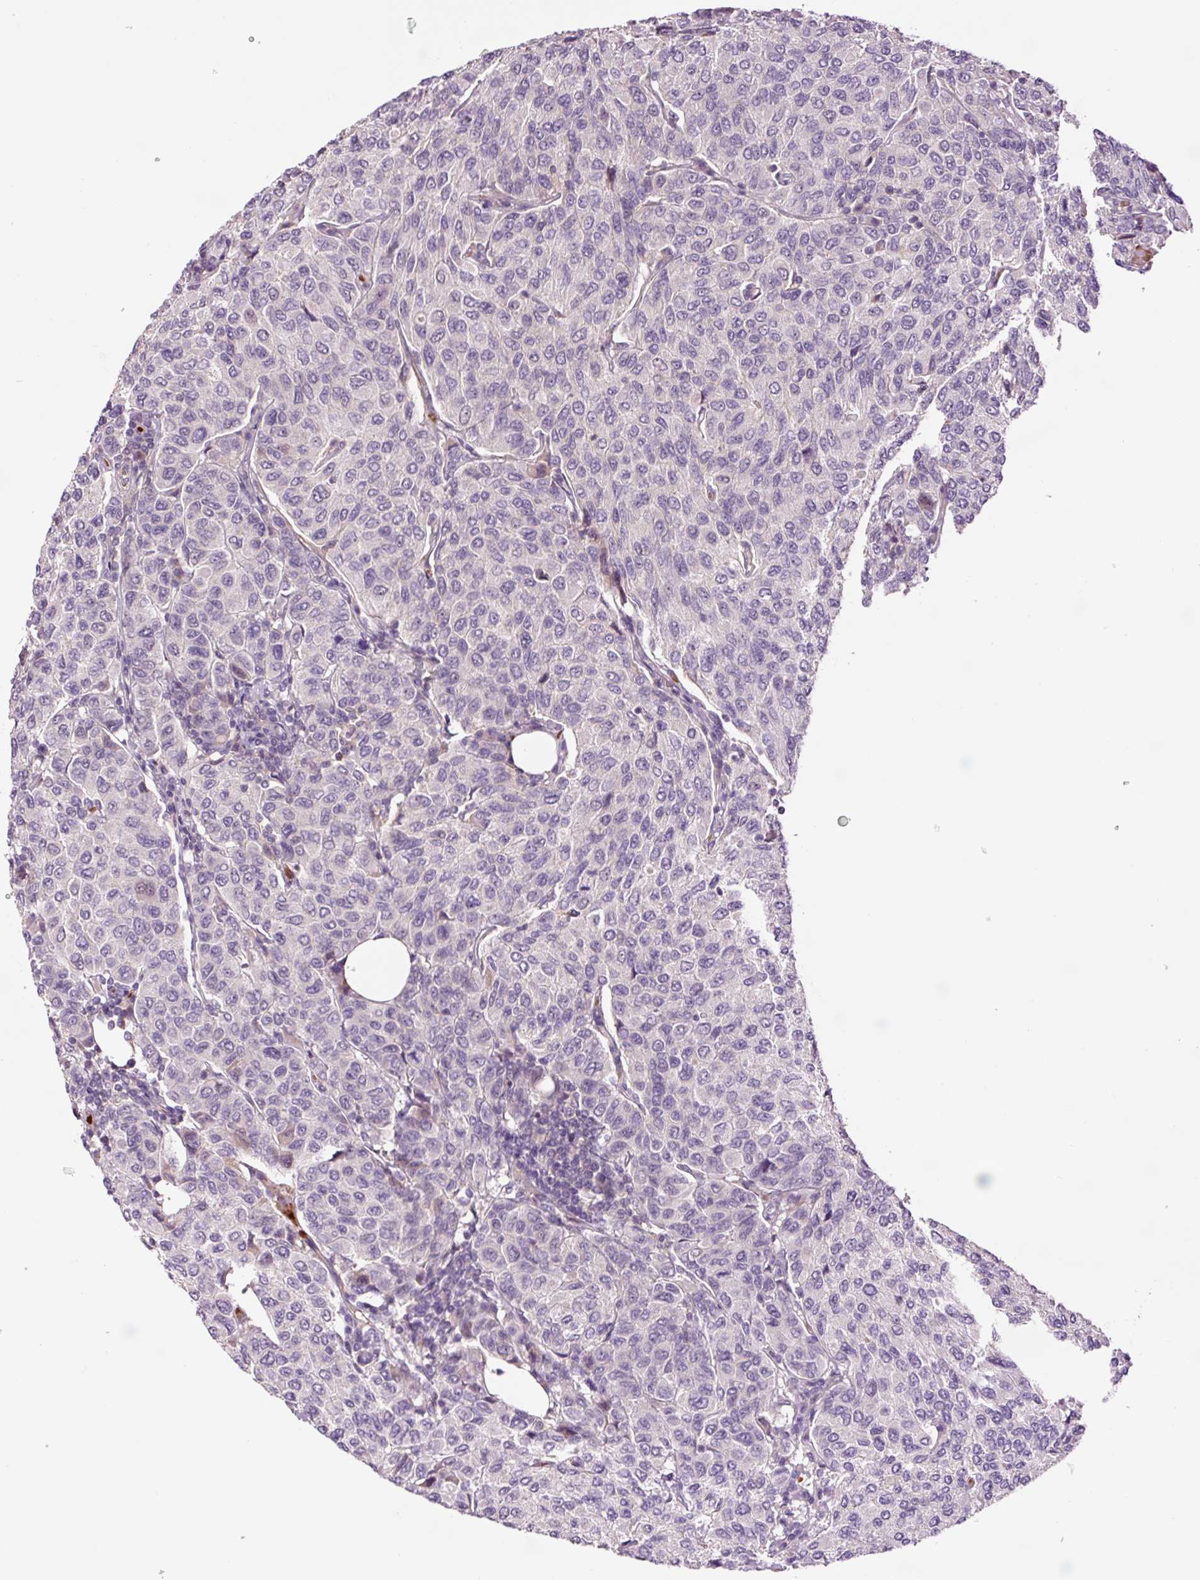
{"staining": {"intensity": "negative", "quantity": "none", "location": "none"}, "tissue": "breast cancer", "cell_type": "Tumor cells", "image_type": "cancer", "snomed": [{"axis": "morphology", "description": "Duct carcinoma"}, {"axis": "topography", "description": "Breast"}], "caption": "Protein analysis of intraductal carcinoma (breast) reveals no significant positivity in tumor cells.", "gene": "TMEM235", "patient": {"sex": "female", "age": 55}}